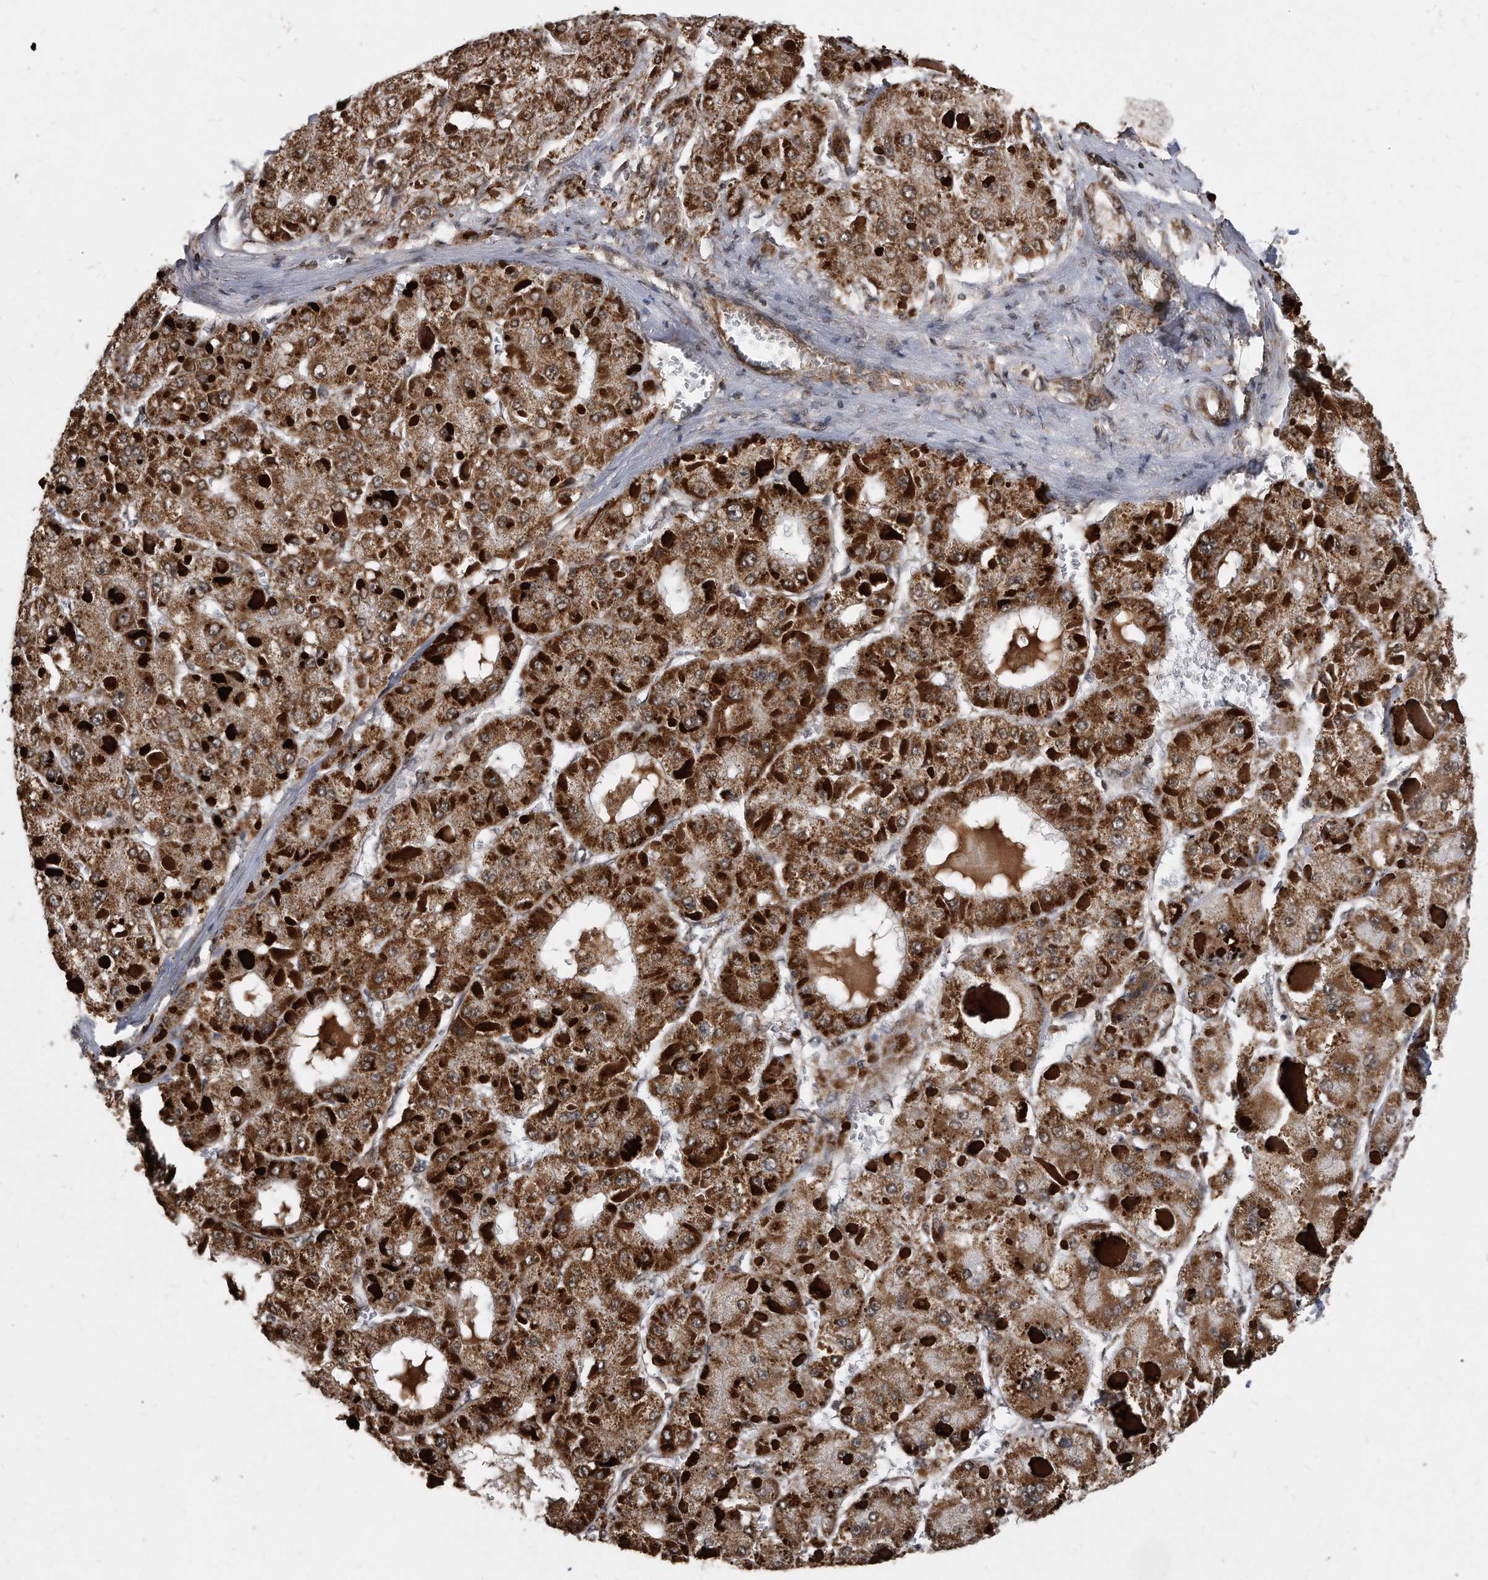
{"staining": {"intensity": "strong", "quantity": ">75%", "location": "cytoplasmic/membranous"}, "tissue": "liver cancer", "cell_type": "Tumor cells", "image_type": "cancer", "snomed": [{"axis": "morphology", "description": "Carcinoma, Hepatocellular, NOS"}, {"axis": "topography", "description": "Liver"}], "caption": "Tumor cells exhibit strong cytoplasmic/membranous expression in approximately >75% of cells in liver cancer.", "gene": "DUSP22", "patient": {"sex": "female", "age": 73}}